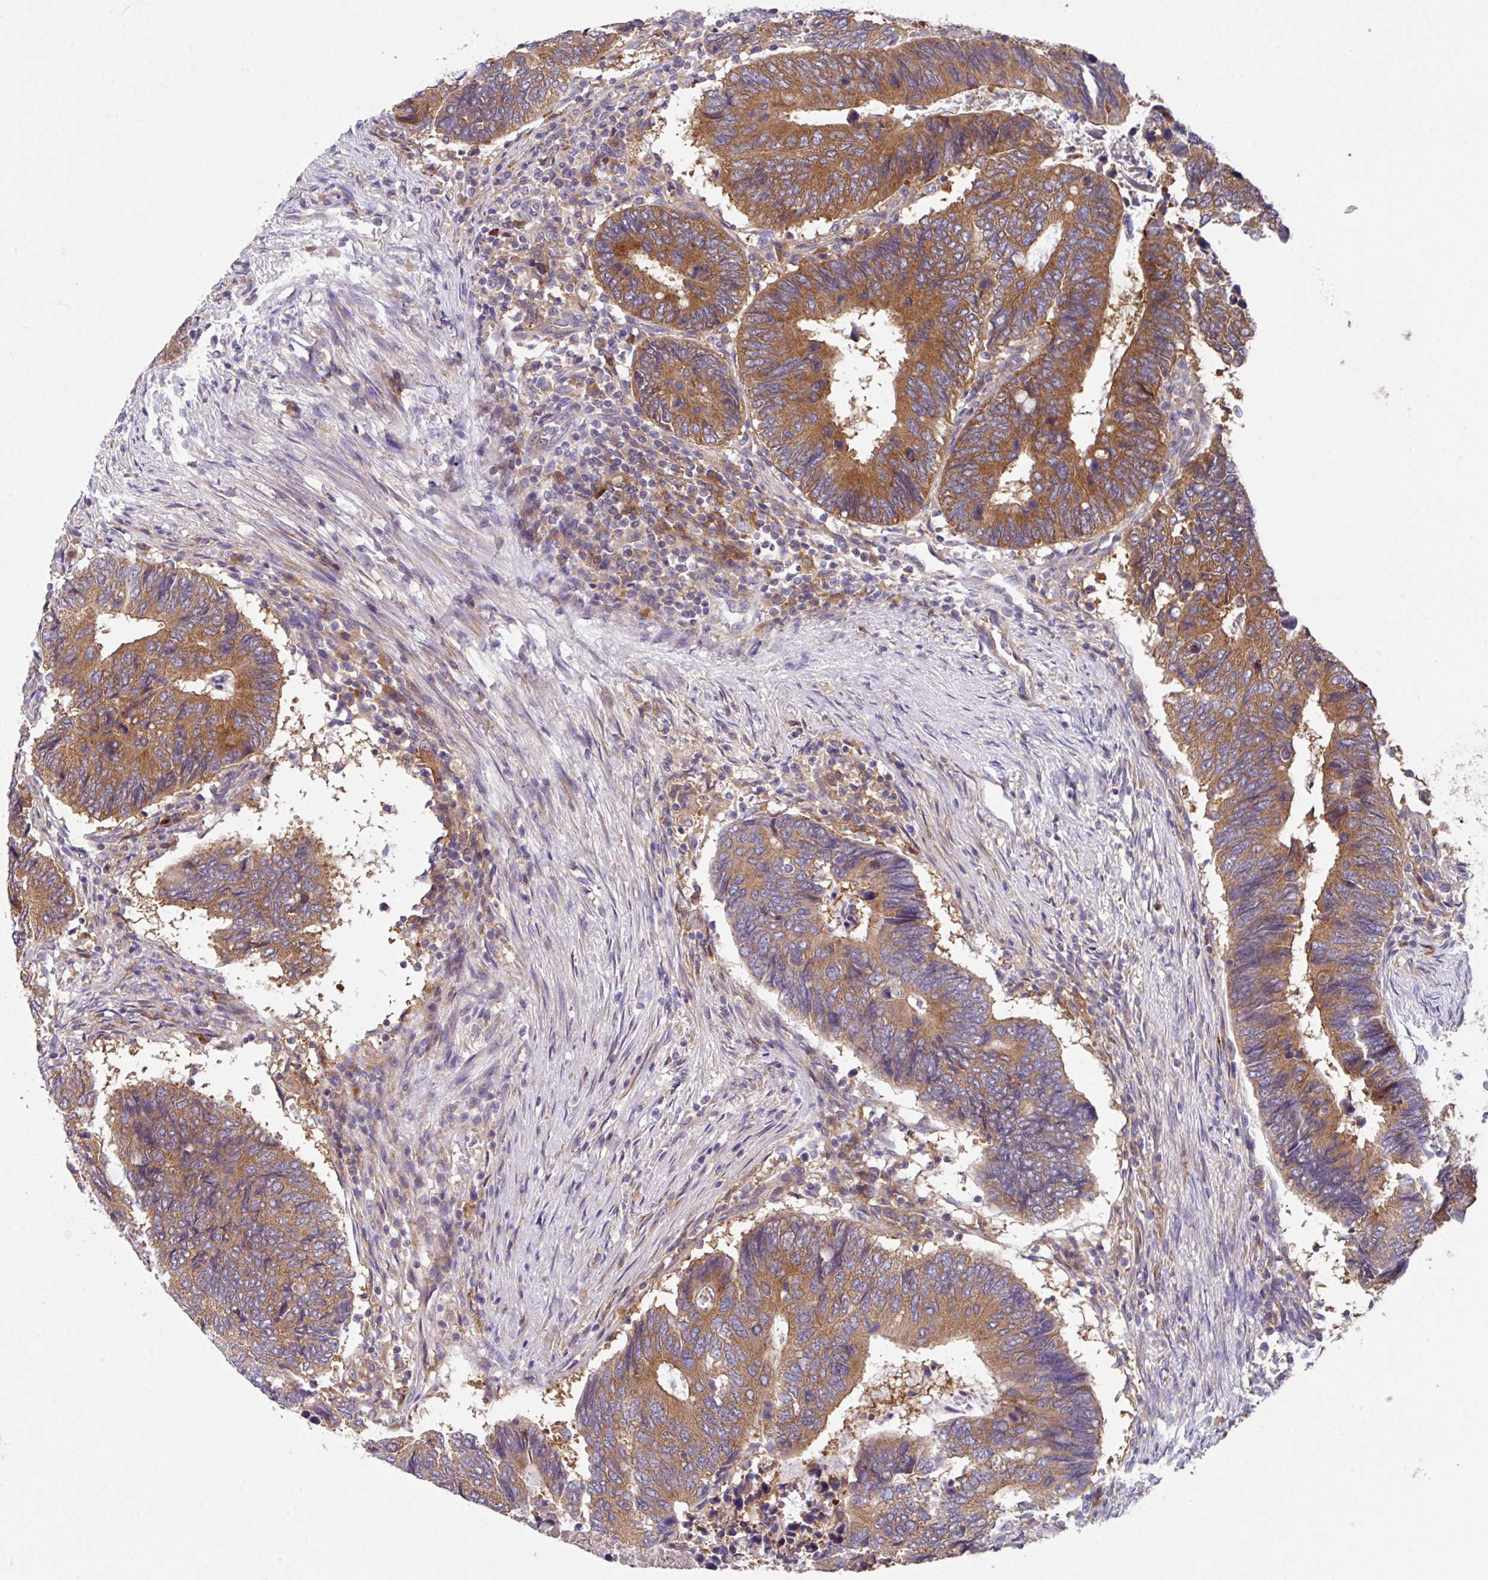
{"staining": {"intensity": "strong", "quantity": ">75%", "location": "cytoplasmic/membranous"}, "tissue": "colorectal cancer", "cell_type": "Tumor cells", "image_type": "cancer", "snomed": [{"axis": "morphology", "description": "Adenocarcinoma, NOS"}, {"axis": "topography", "description": "Colon"}], "caption": "Immunohistochemistry (IHC) photomicrograph of human colorectal adenocarcinoma stained for a protein (brown), which shows high levels of strong cytoplasmic/membranous staining in approximately >75% of tumor cells.", "gene": "EIF4B", "patient": {"sex": "male", "age": 87}}